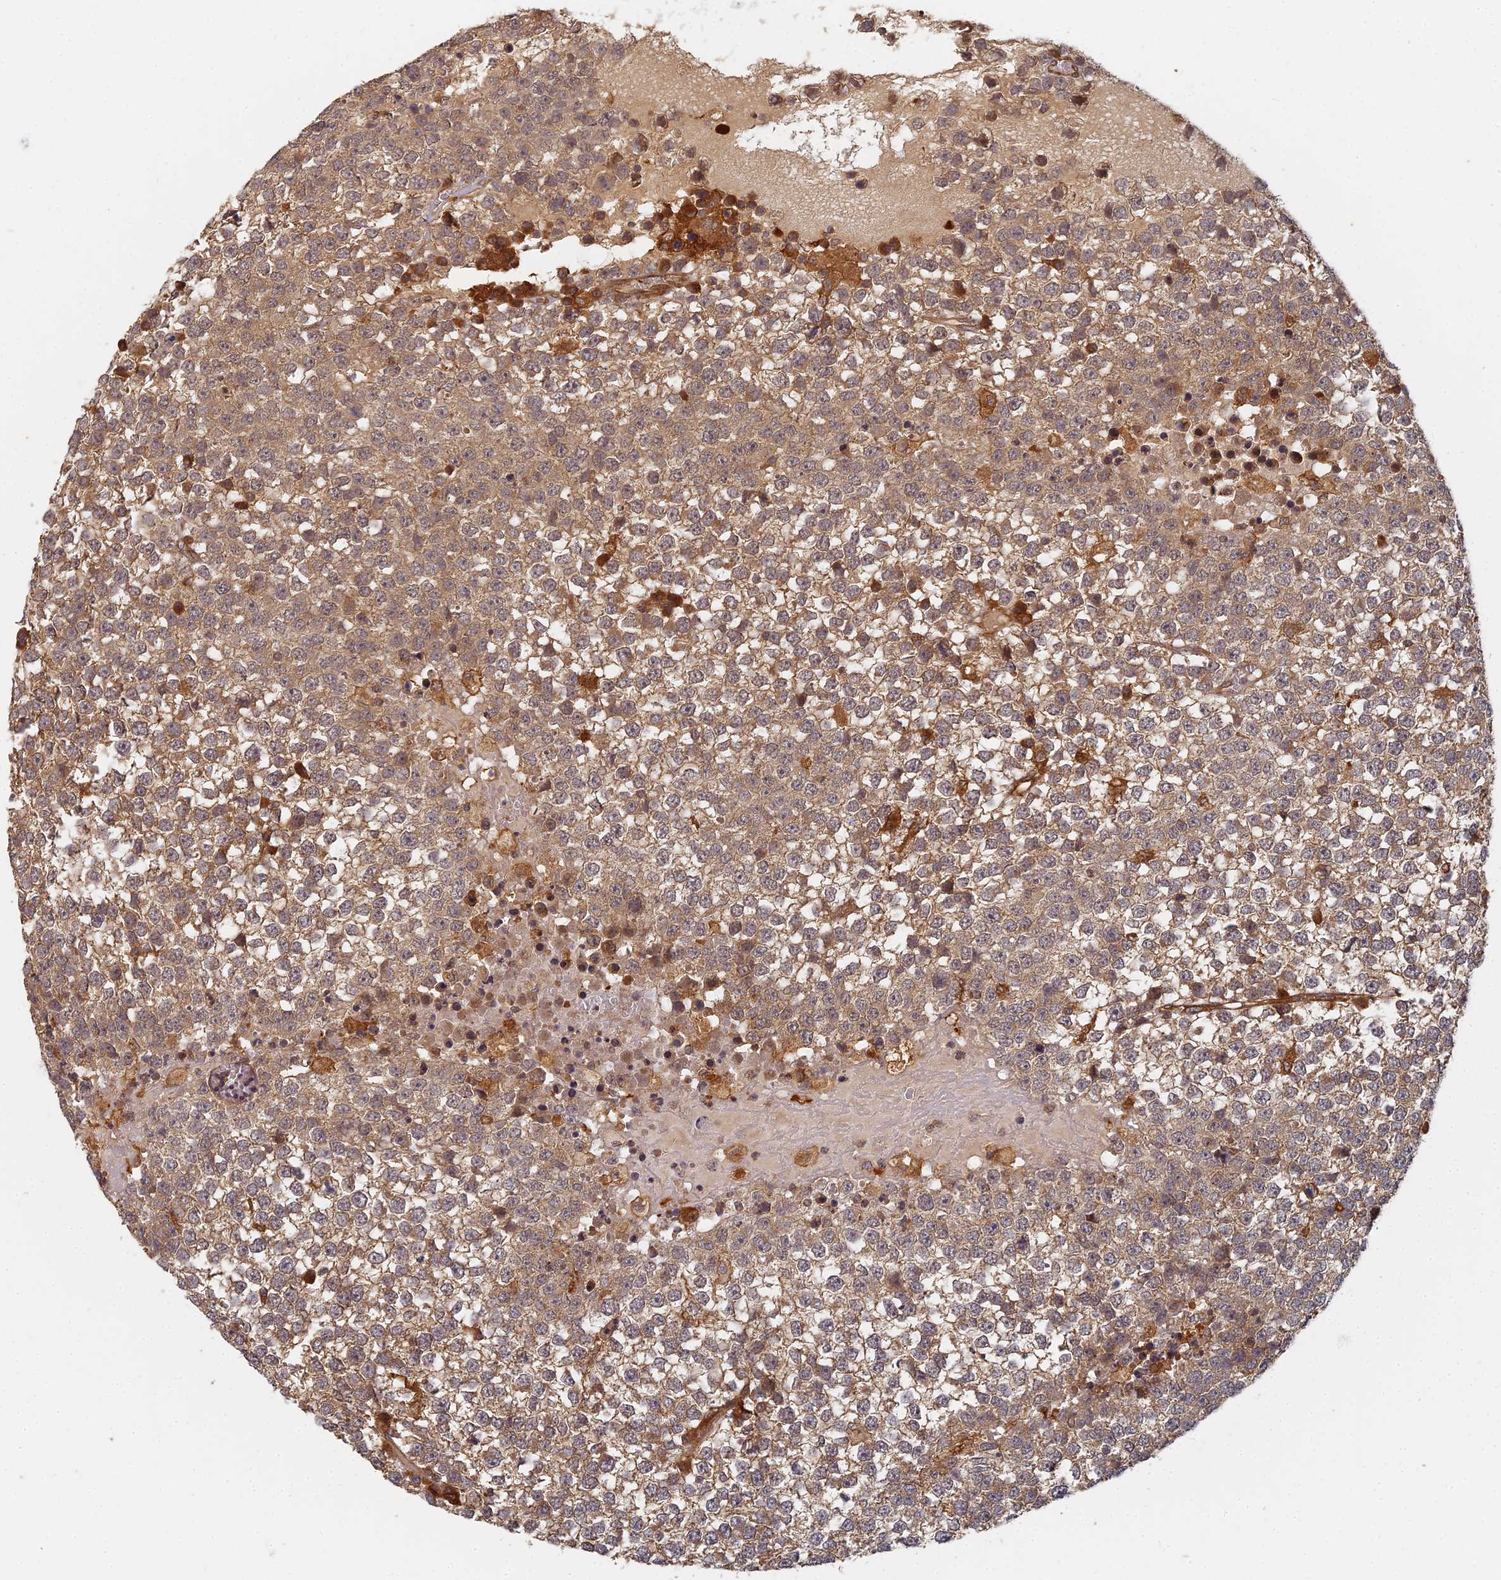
{"staining": {"intensity": "moderate", "quantity": ">75%", "location": "cytoplasmic/membranous"}, "tissue": "testis cancer", "cell_type": "Tumor cells", "image_type": "cancer", "snomed": [{"axis": "morphology", "description": "Seminoma, NOS"}, {"axis": "topography", "description": "Testis"}], "caption": "Protein staining of testis seminoma tissue displays moderate cytoplasmic/membranous positivity in about >75% of tumor cells.", "gene": "INO80D", "patient": {"sex": "male", "age": 65}}